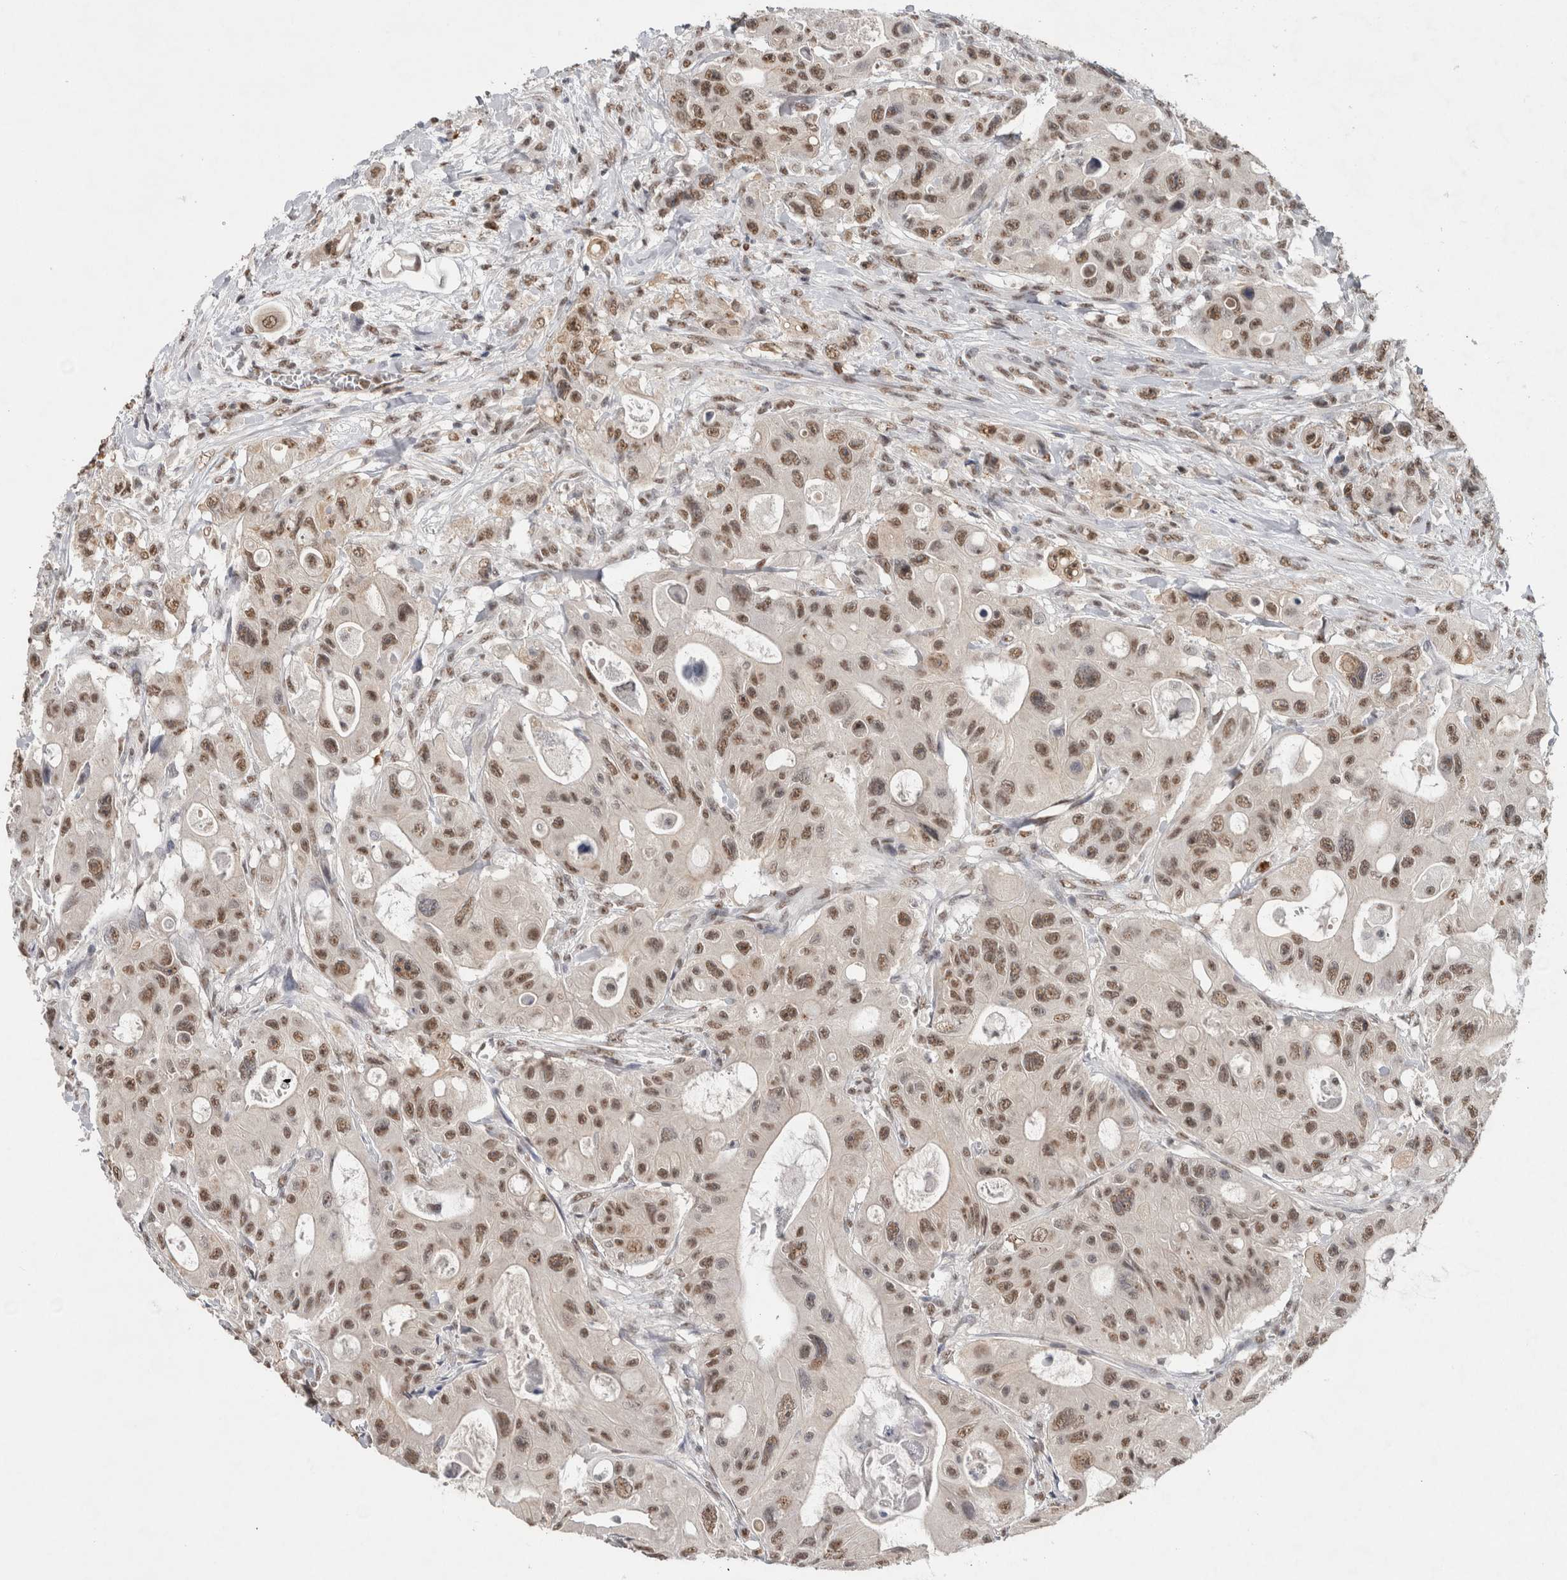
{"staining": {"intensity": "moderate", "quantity": ">75%", "location": "nuclear"}, "tissue": "colorectal cancer", "cell_type": "Tumor cells", "image_type": "cancer", "snomed": [{"axis": "morphology", "description": "Adenocarcinoma, NOS"}, {"axis": "topography", "description": "Colon"}], "caption": "Human adenocarcinoma (colorectal) stained with a brown dye demonstrates moderate nuclear positive staining in approximately >75% of tumor cells.", "gene": "RPS6KA2", "patient": {"sex": "female", "age": 46}}